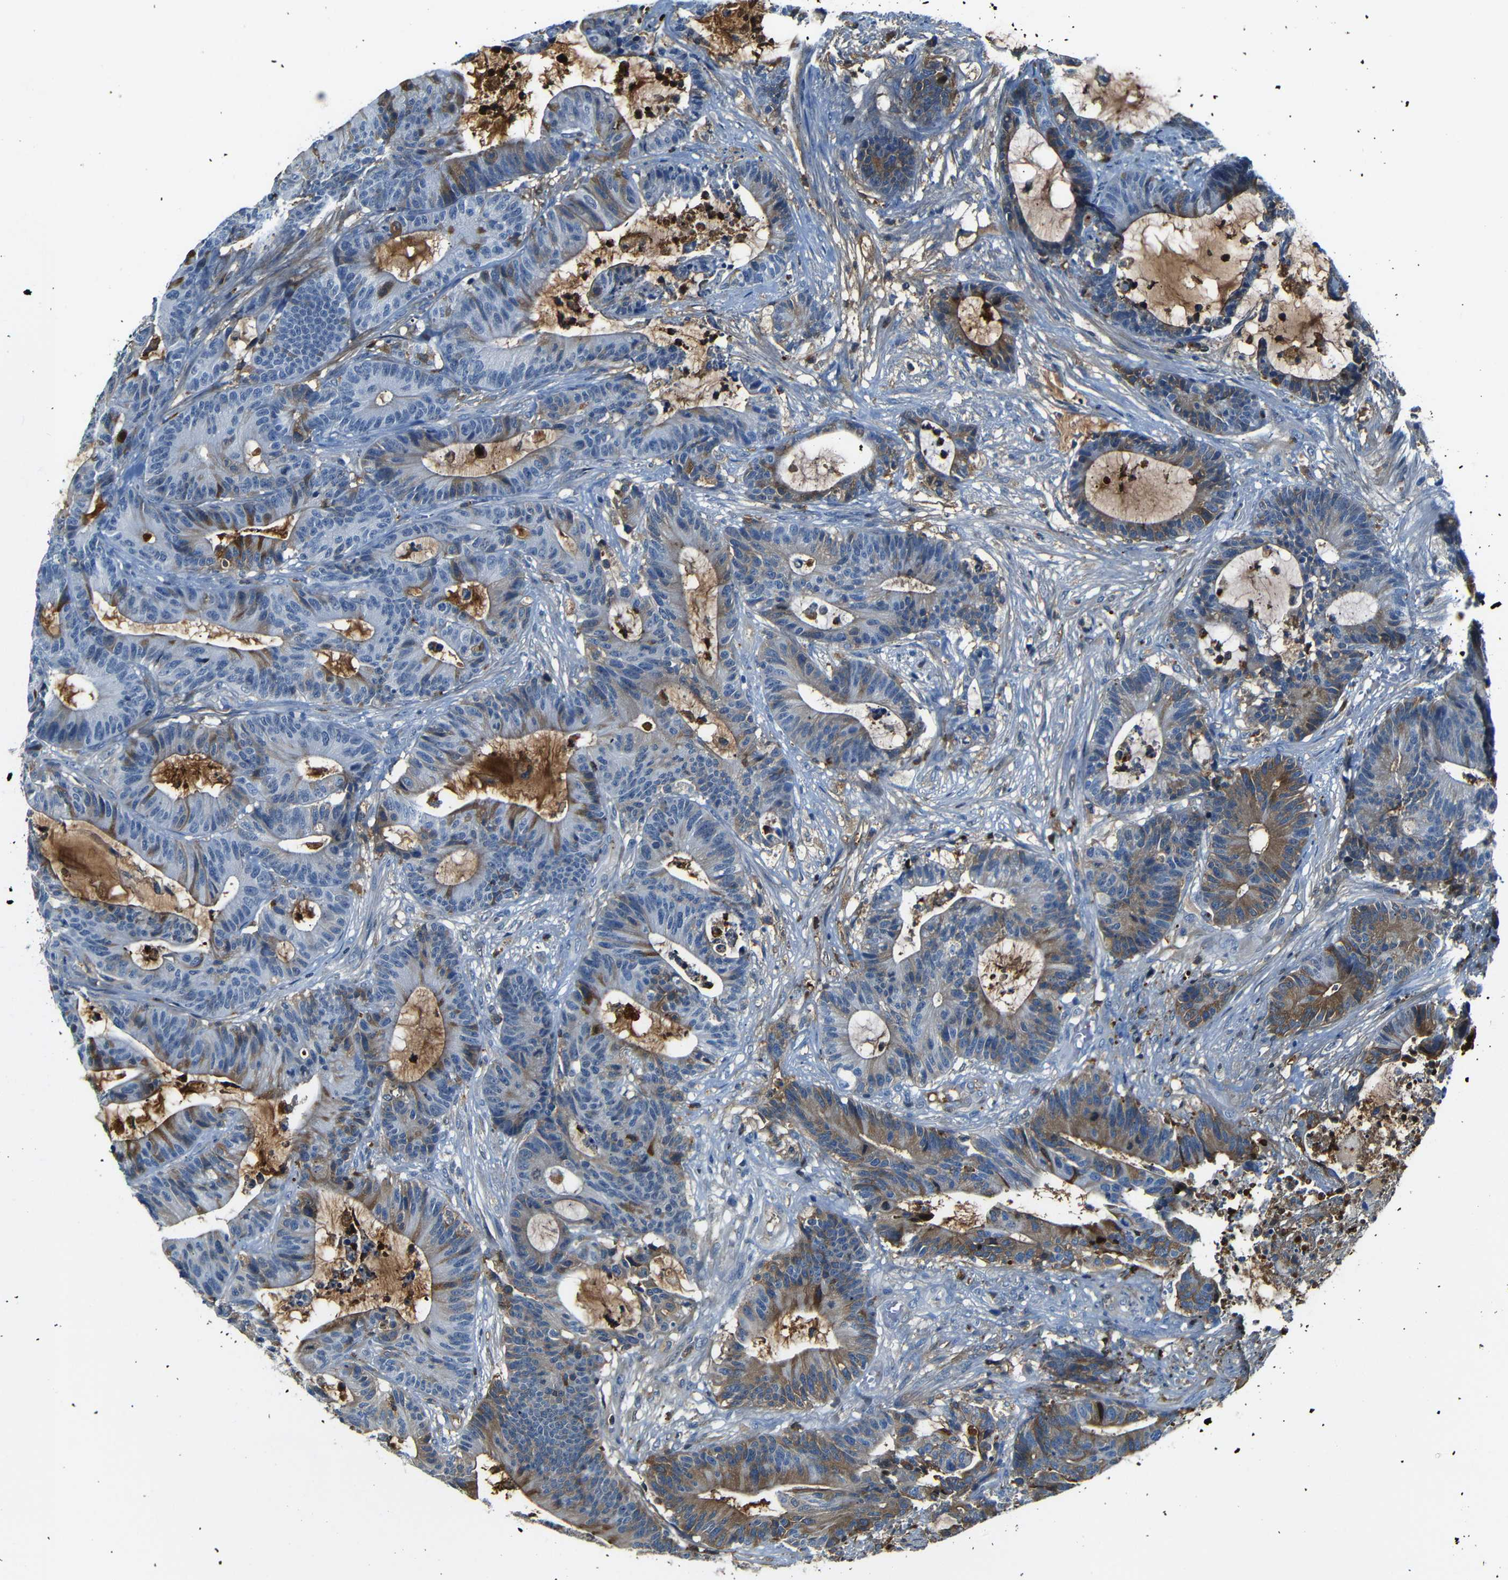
{"staining": {"intensity": "moderate", "quantity": "25%-75%", "location": "cytoplasmic/membranous"}, "tissue": "colorectal cancer", "cell_type": "Tumor cells", "image_type": "cancer", "snomed": [{"axis": "morphology", "description": "Adenocarcinoma, NOS"}, {"axis": "topography", "description": "Colon"}], "caption": "Immunohistochemistry (IHC) photomicrograph of human colorectal cancer stained for a protein (brown), which displays medium levels of moderate cytoplasmic/membranous positivity in approximately 25%-75% of tumor cells.", "gene": "SERPINA1", "patient": {"sex": "female", "age": 84}}